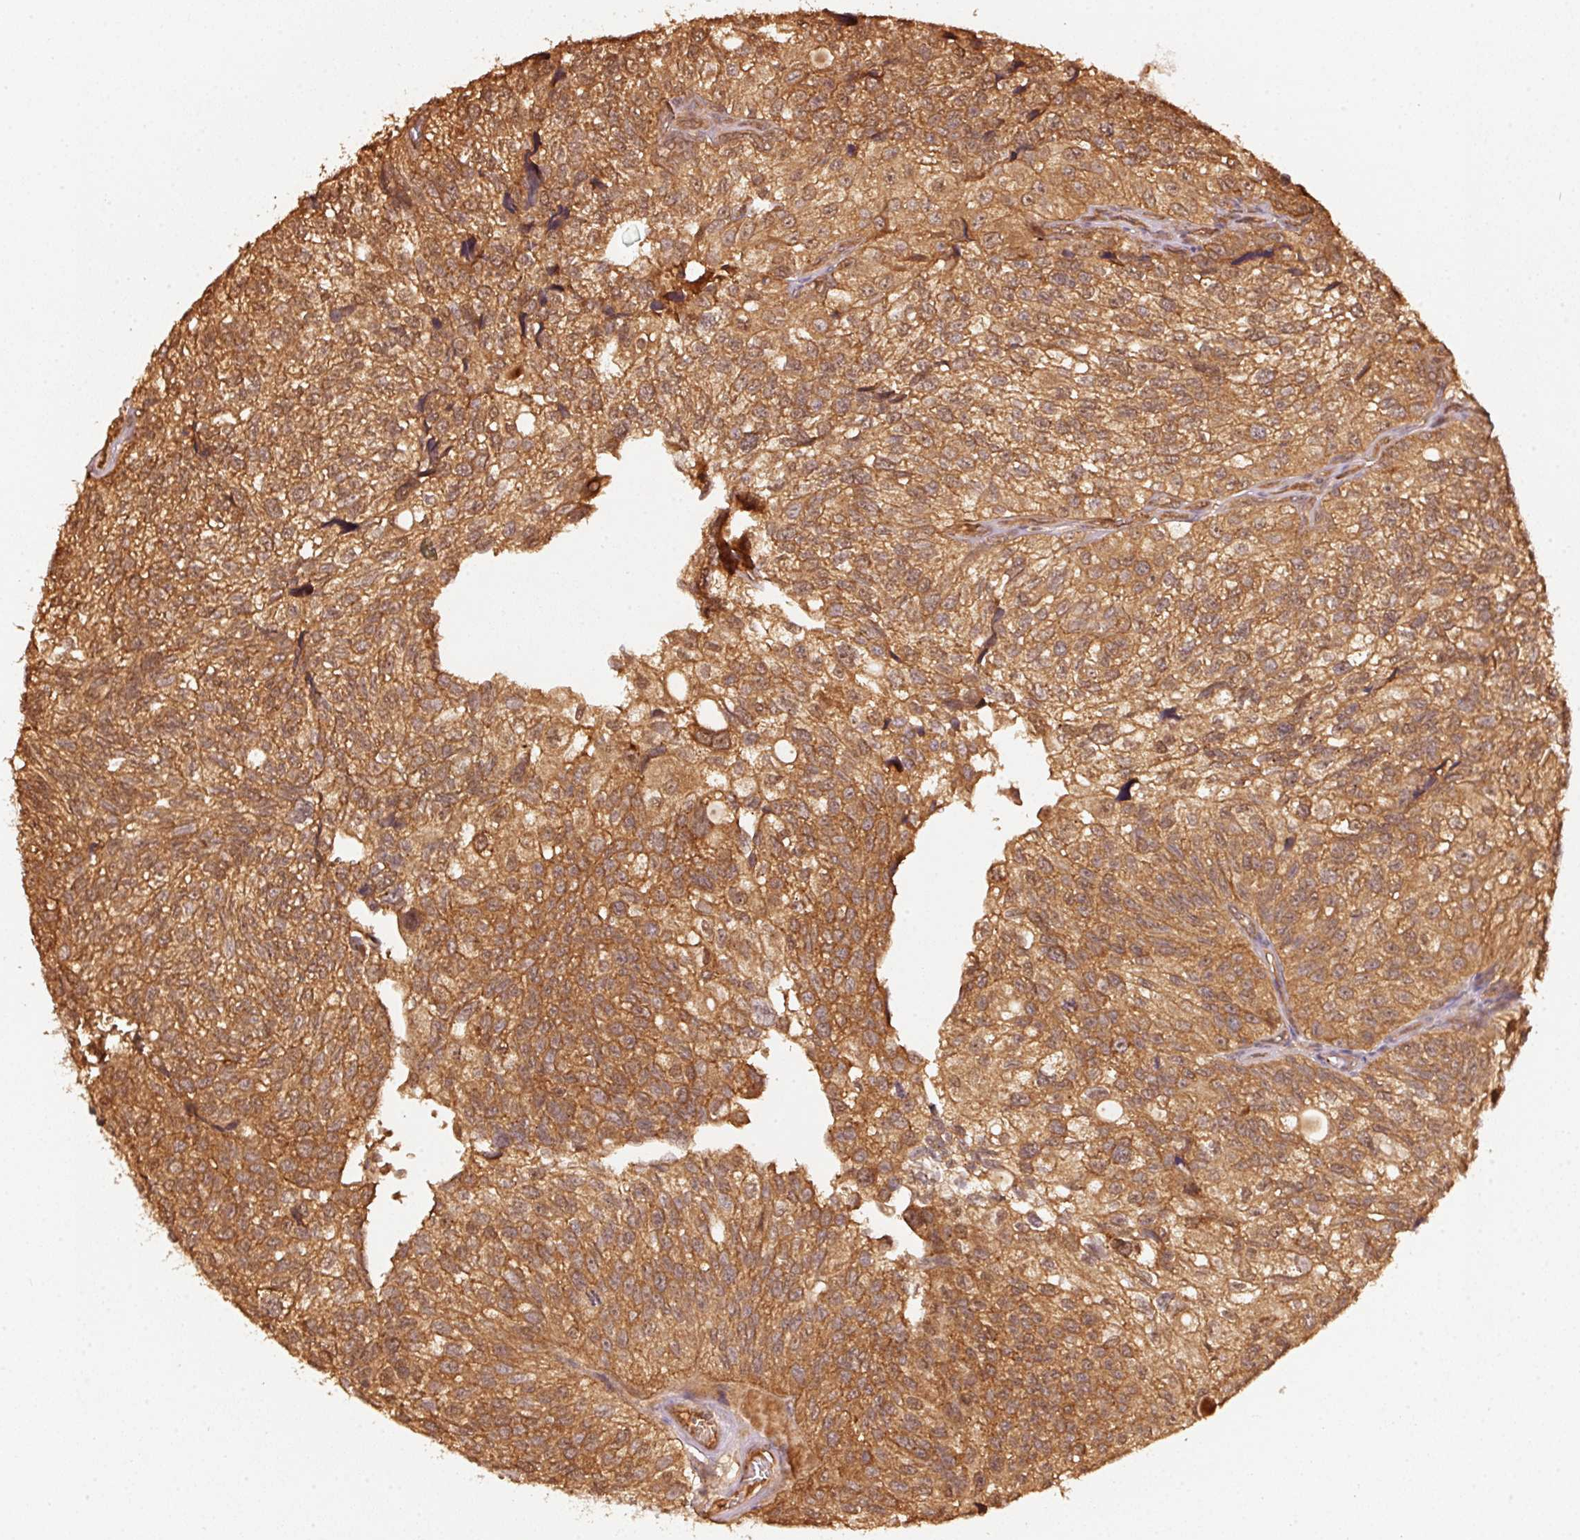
{"staining": {"intensity": "strong", "quantity": ">75%", "location": "cytoplasmic/membranous"}, "tissue": "urothelial cancer", "cell_type": "Tumor cells", "image_type": "cancer", "snomed": [{"axis": "morphology", "description": "Urothelial carcinoma, NOS"}, {"axis": "topography", "description": "Urinary bladder"}], "caption": "A histopathology image showing strong cytoplasmic/membranous positivity in about >75% of tumor cells in urothelial cancer, as visualized by brown immunohistochemical staining.", "gene": "STAU1", "patient": {"sex": "male", "age": 87}}